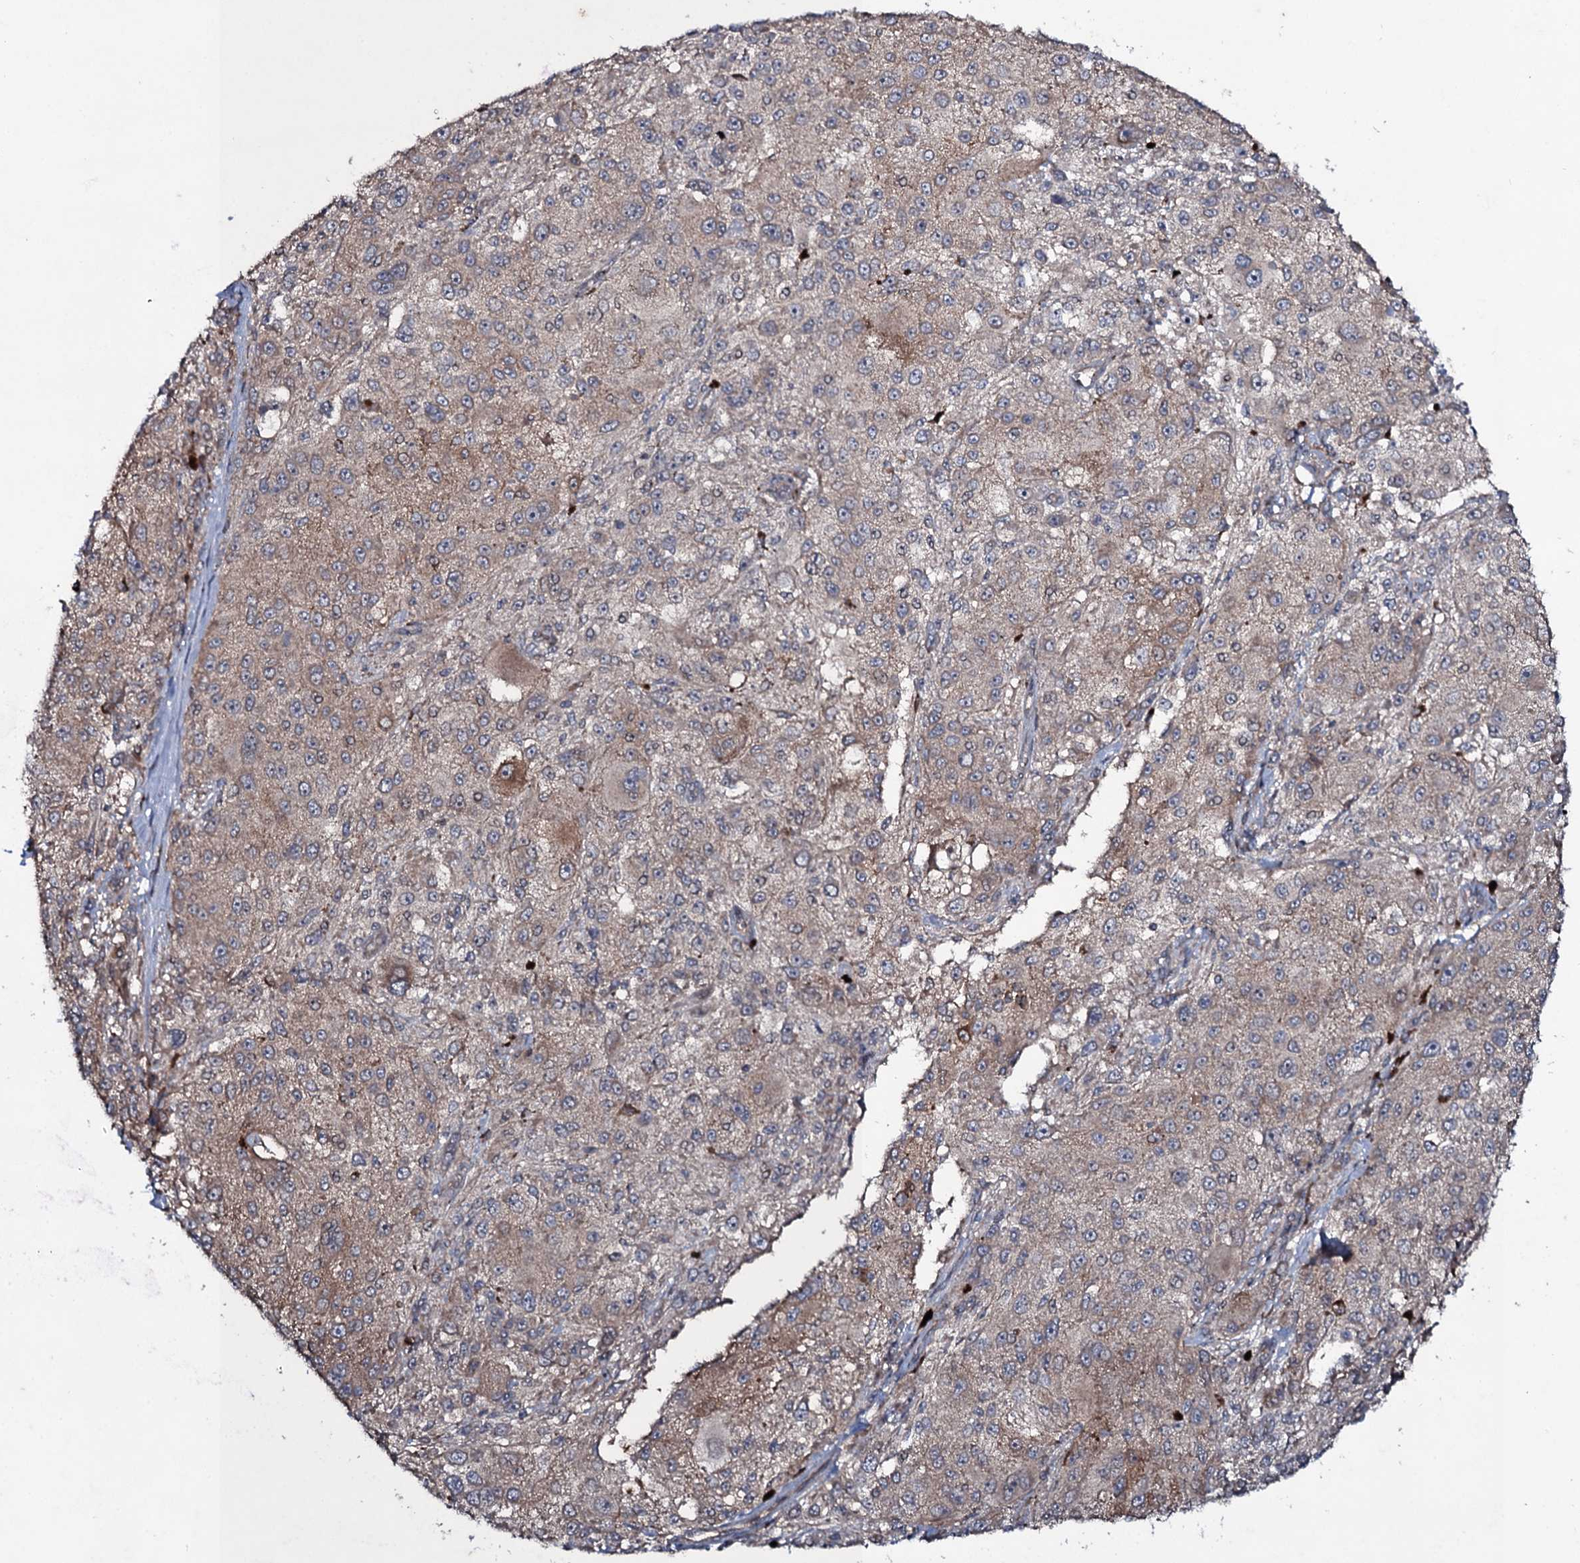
{"staining": {"intensity": "moderate", "quantity": ">75%", "location": "cytoplasmic/membranous"}, "tissue": "melanoma", "cell_type": "Tumor cells", "image_type": "cancer", "snomed": [{"axis": "morphology", "description": "Necrosis, NOS"}, {"axis": "morphology", "description": "Malignant melanoma, NOS"}, {"axis": "topography", "description": "Skin"}], "caption": "Tumor cells exhibit medium levels of moderate cytoplasmic/membranous expression in approximately >75% of cells in human malignant melanoma. The protein of interest is shown in brown color, while the nuclei are stained blue.", "gene": "SNAP23", "patient": {"sex": "female", "age": 87}}